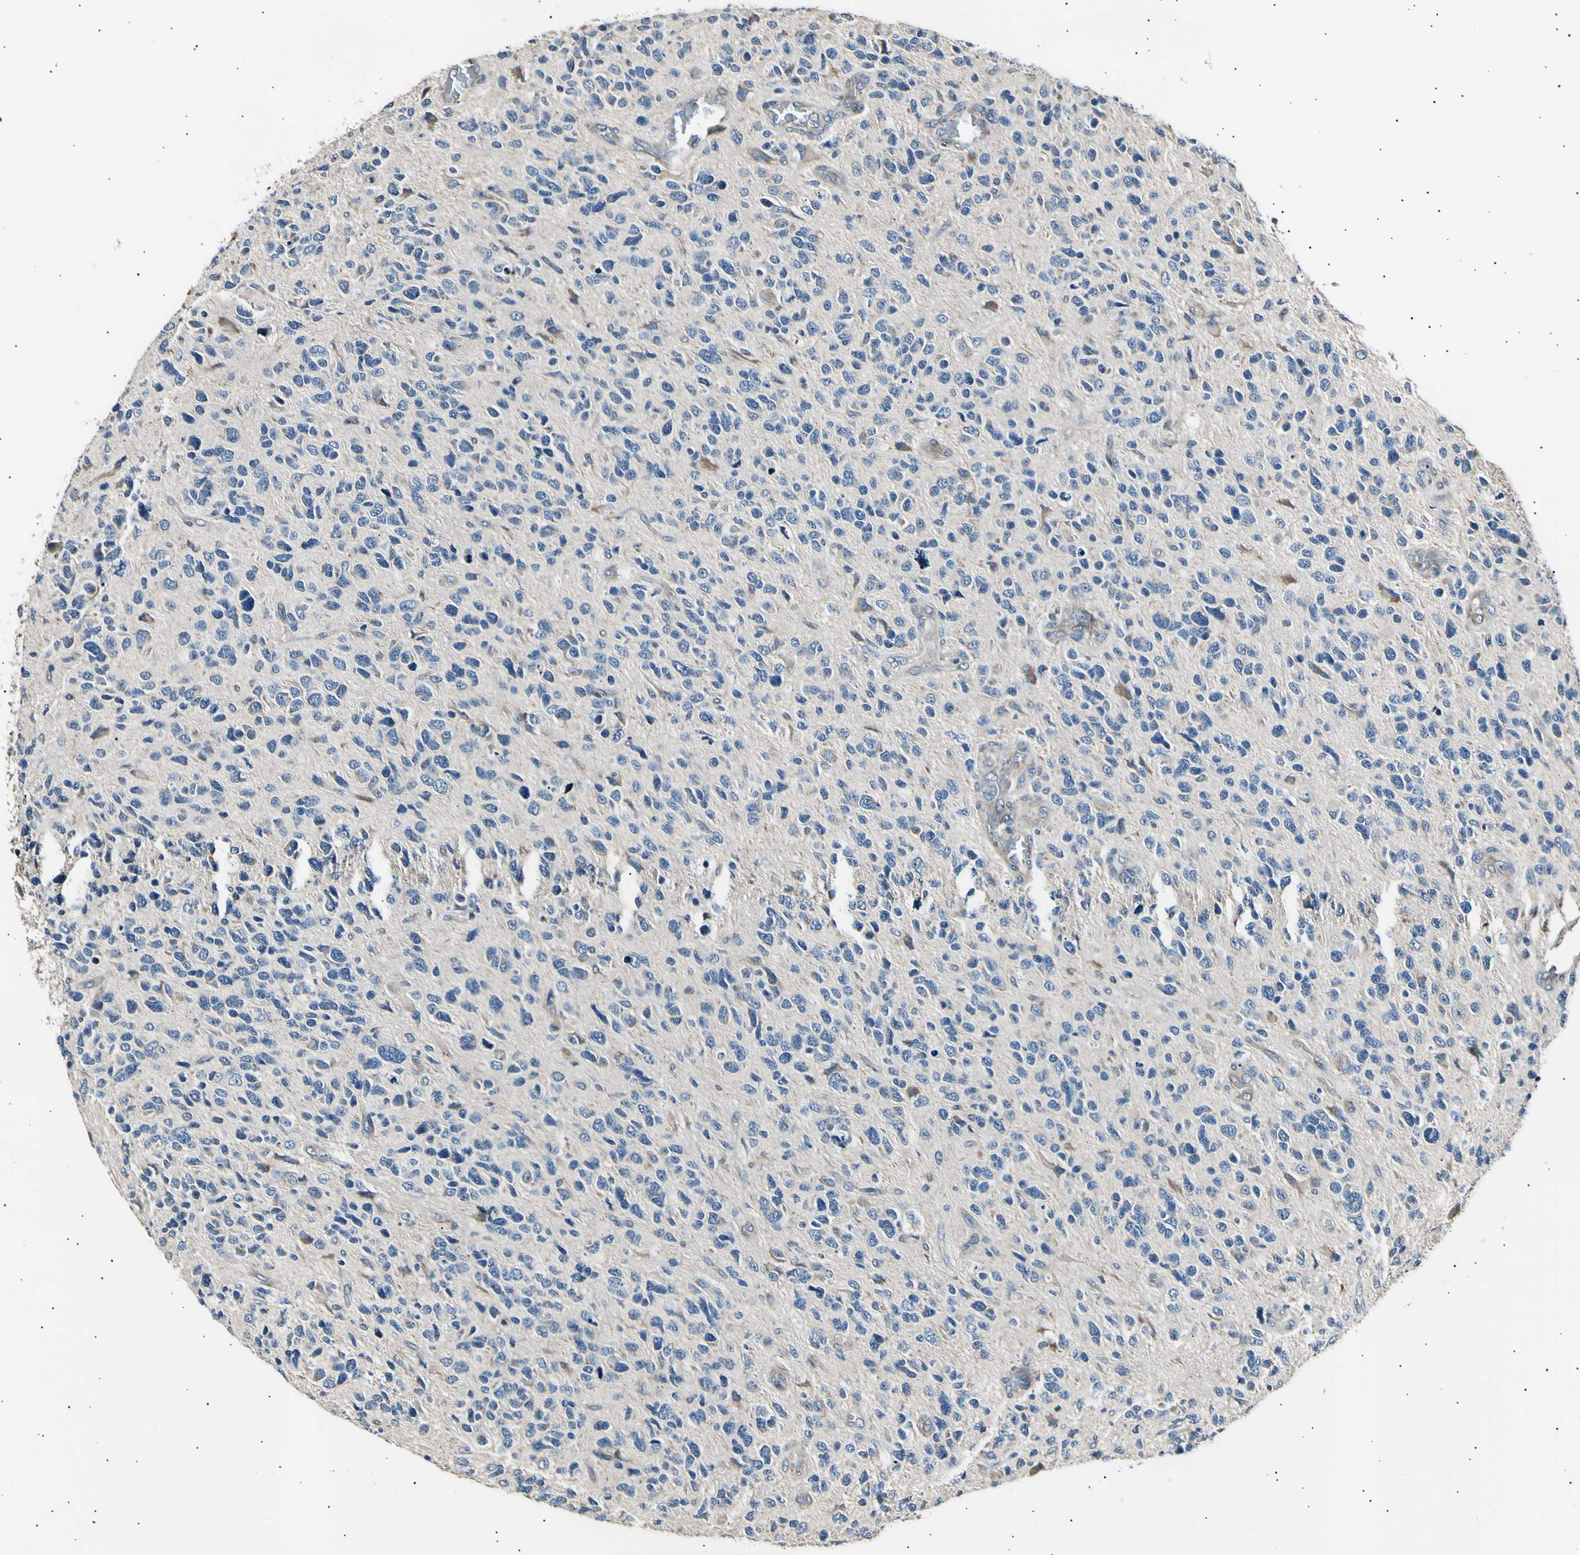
{"staining": {"intensity": "negative", "quantity": "none", "location": "none"}, "tissue": "glioma", "cell_type": "Tumor cells", "image_type": "cancer", "snomed": [{"axis": "morphology", "description": "Glioma, malignant, High grade"}, {"axis": "topography", "description": "Brain"}], "caption": "The micrograph exhibits no staining of tumor cells in glioma.", "gene": "ITGA6", "patient": {"sex": "female", "age": 58}}